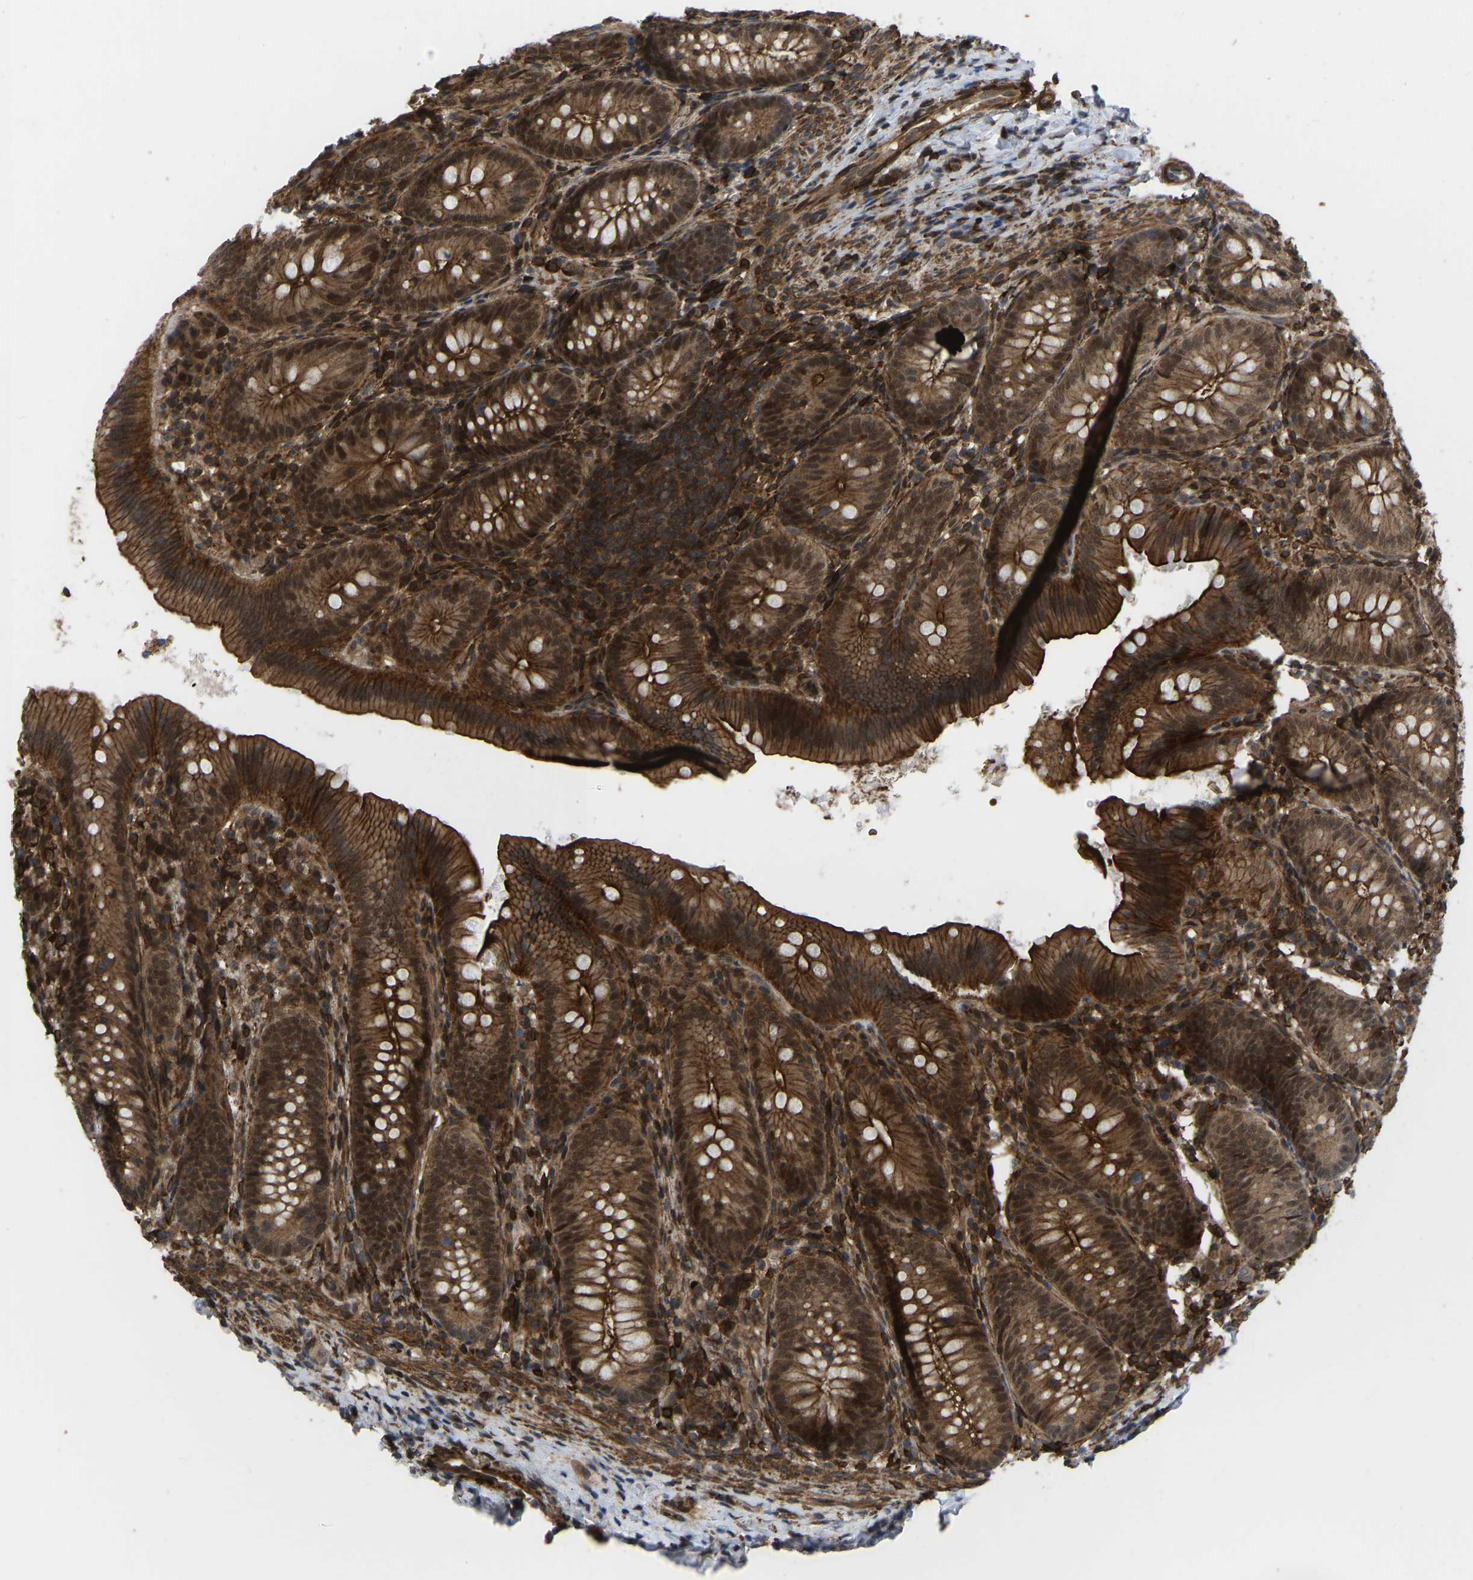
{"staining": {"intensity": "strong", "quantity": ">75%", "location": "cytoplasmic/membranous,nuclear"}, "tissue": "appendix", "cell_type": "Glandular cells", "image_type": "normal", "snomed": [{"axis": "morphology", "description": "Normal tissue, NOS"}, {"axis": "topography", "description": "Appendix"}], "caption": "Strong cytoplasmic/membranous,nuclear protein positivity is identified in about >75% of glandular cells in appendix.", "gene": "CYP7B1", "patient": {"sex": "male", "age": 1}}